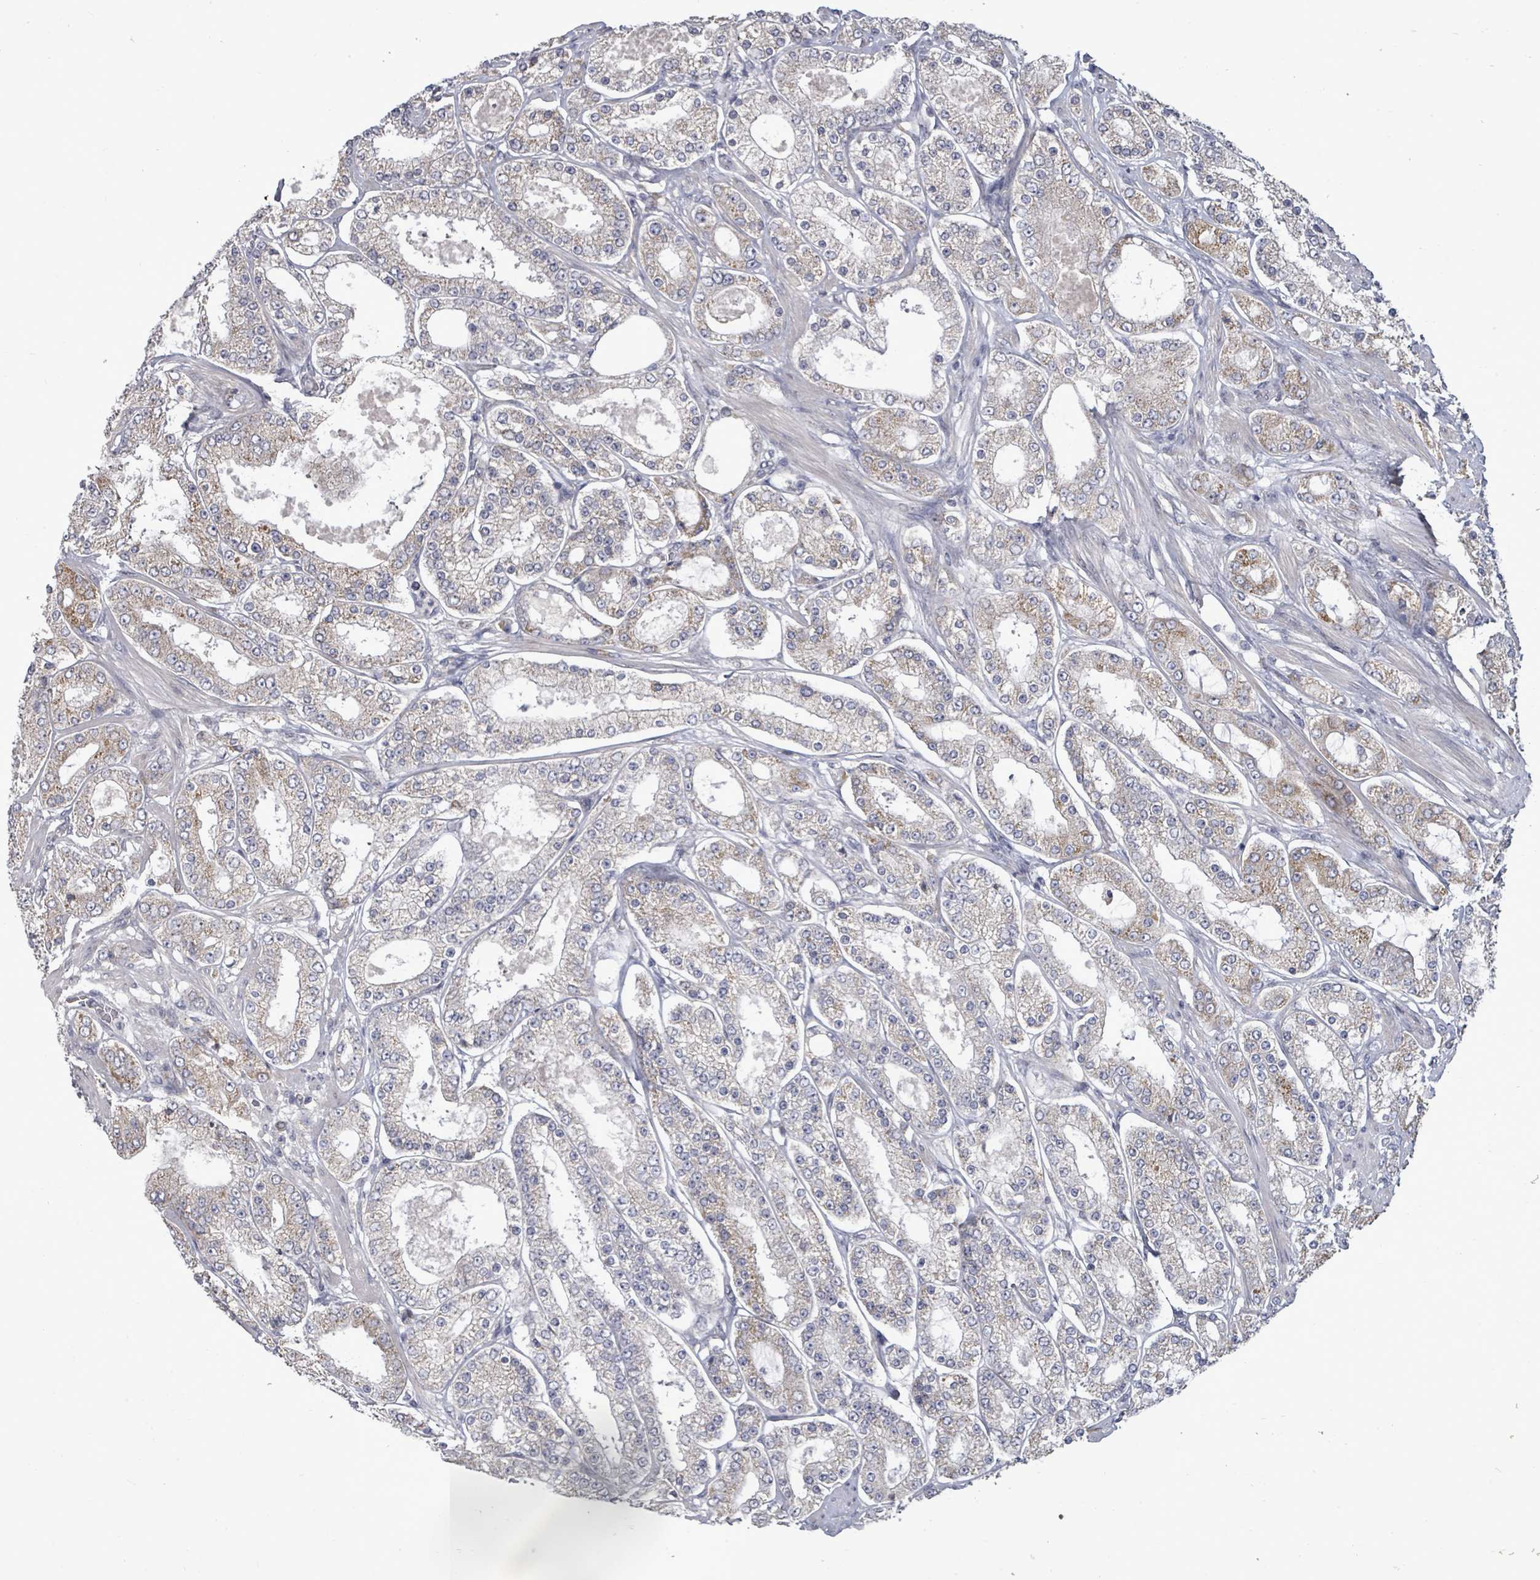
{"staining": {"intensity": "weak", "quantity": "<25%", "location": "cytoplasmic/membranous"}, "tissue": "prostate cancer", "cell_type": "Tumor cells", "image_type": "cancer", "snomed": [{"axis": "morphology", "description": "Adenocarcinoma, High grade"}, {"axis": "topography", "description": "Prostate"}], "caption": "Immunohistochemical staining of prostate cancer shows no significant positivity in tumor cells.", "gene": "POMGNT2", "patient": {"sex": "male", "age": 68}}